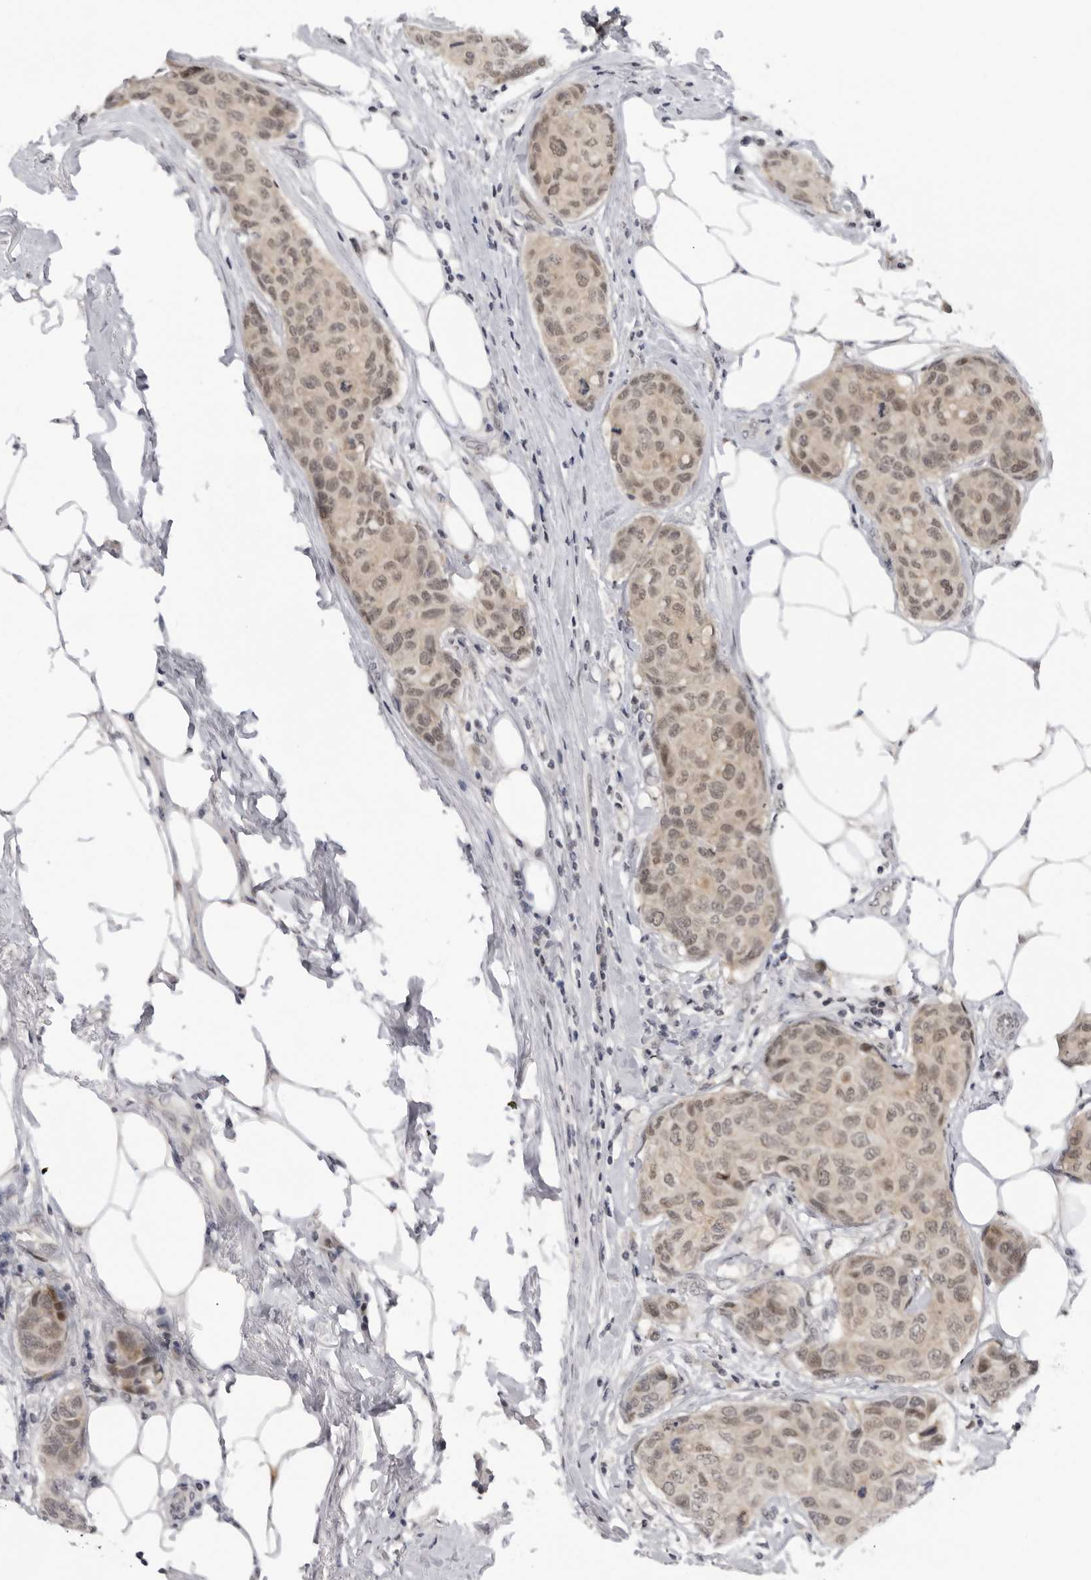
{"staining": {"intensity": "weak", "quantity": ">75%", "location": "nuclear"}, "tissue": "breast cancer", "cell_type": "Tumor cells", "image_type": "cancer", "snomed": [{"axis": "morphology", "description": "Duct carcinoma"}, {"axis": "topography", "description": "Breast"}], "caption": "DAB (3,3'-diaminobenzidine) immunohistochemical staining of breast cancer (invasive ductal carcinoma) displays weak nuclear protein positivity in approximately >75% of tumor cells.", "gene": "ALPK2", "patient": {"sex": "female", "age": 80}}